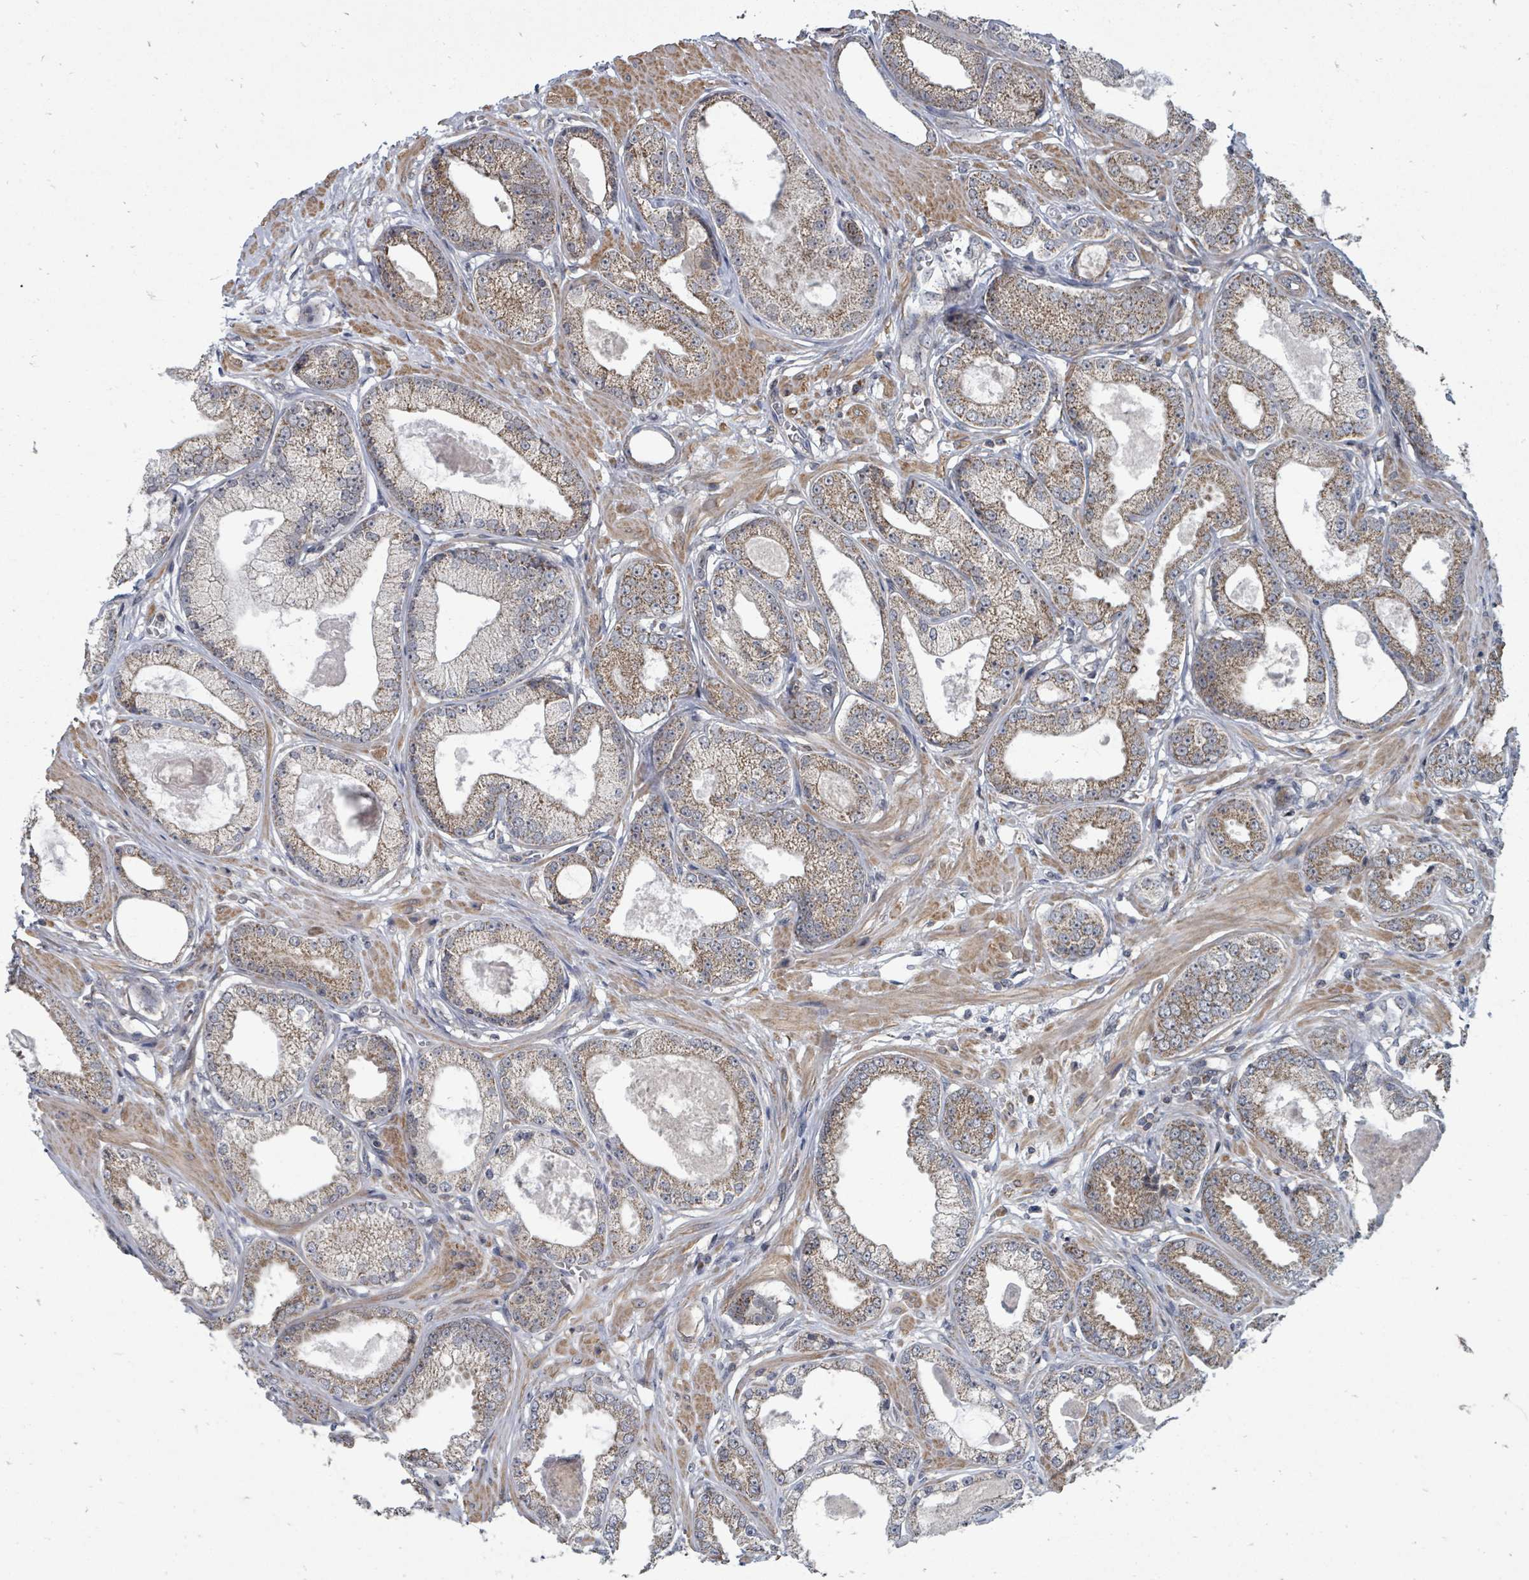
{"staining": {"intensity": "moderate", "quantity": ">75%", "location": "cytoplasmic/membranous"}, "tissue": "prostate cancer", "cell_type": "Tumor cells", "image_type": "cancer", "snomed": [{"axis": "morphology", "description": "Adenocarcinoma, Low grade"}, {"axis": "topography", "description": "Prostate"}], "caption": "Immunohistochemistry (IHC) photomicrograph of prostate cancer (adenocarcinoma (low-grade)) stained for a protein (brown), which displays medium levels of moderate cytoplasmic/membranous staining in approximately >75% of tumor cells.", "gene": "MAGOHB", "patient": {"sex": "male", "age": 64}}